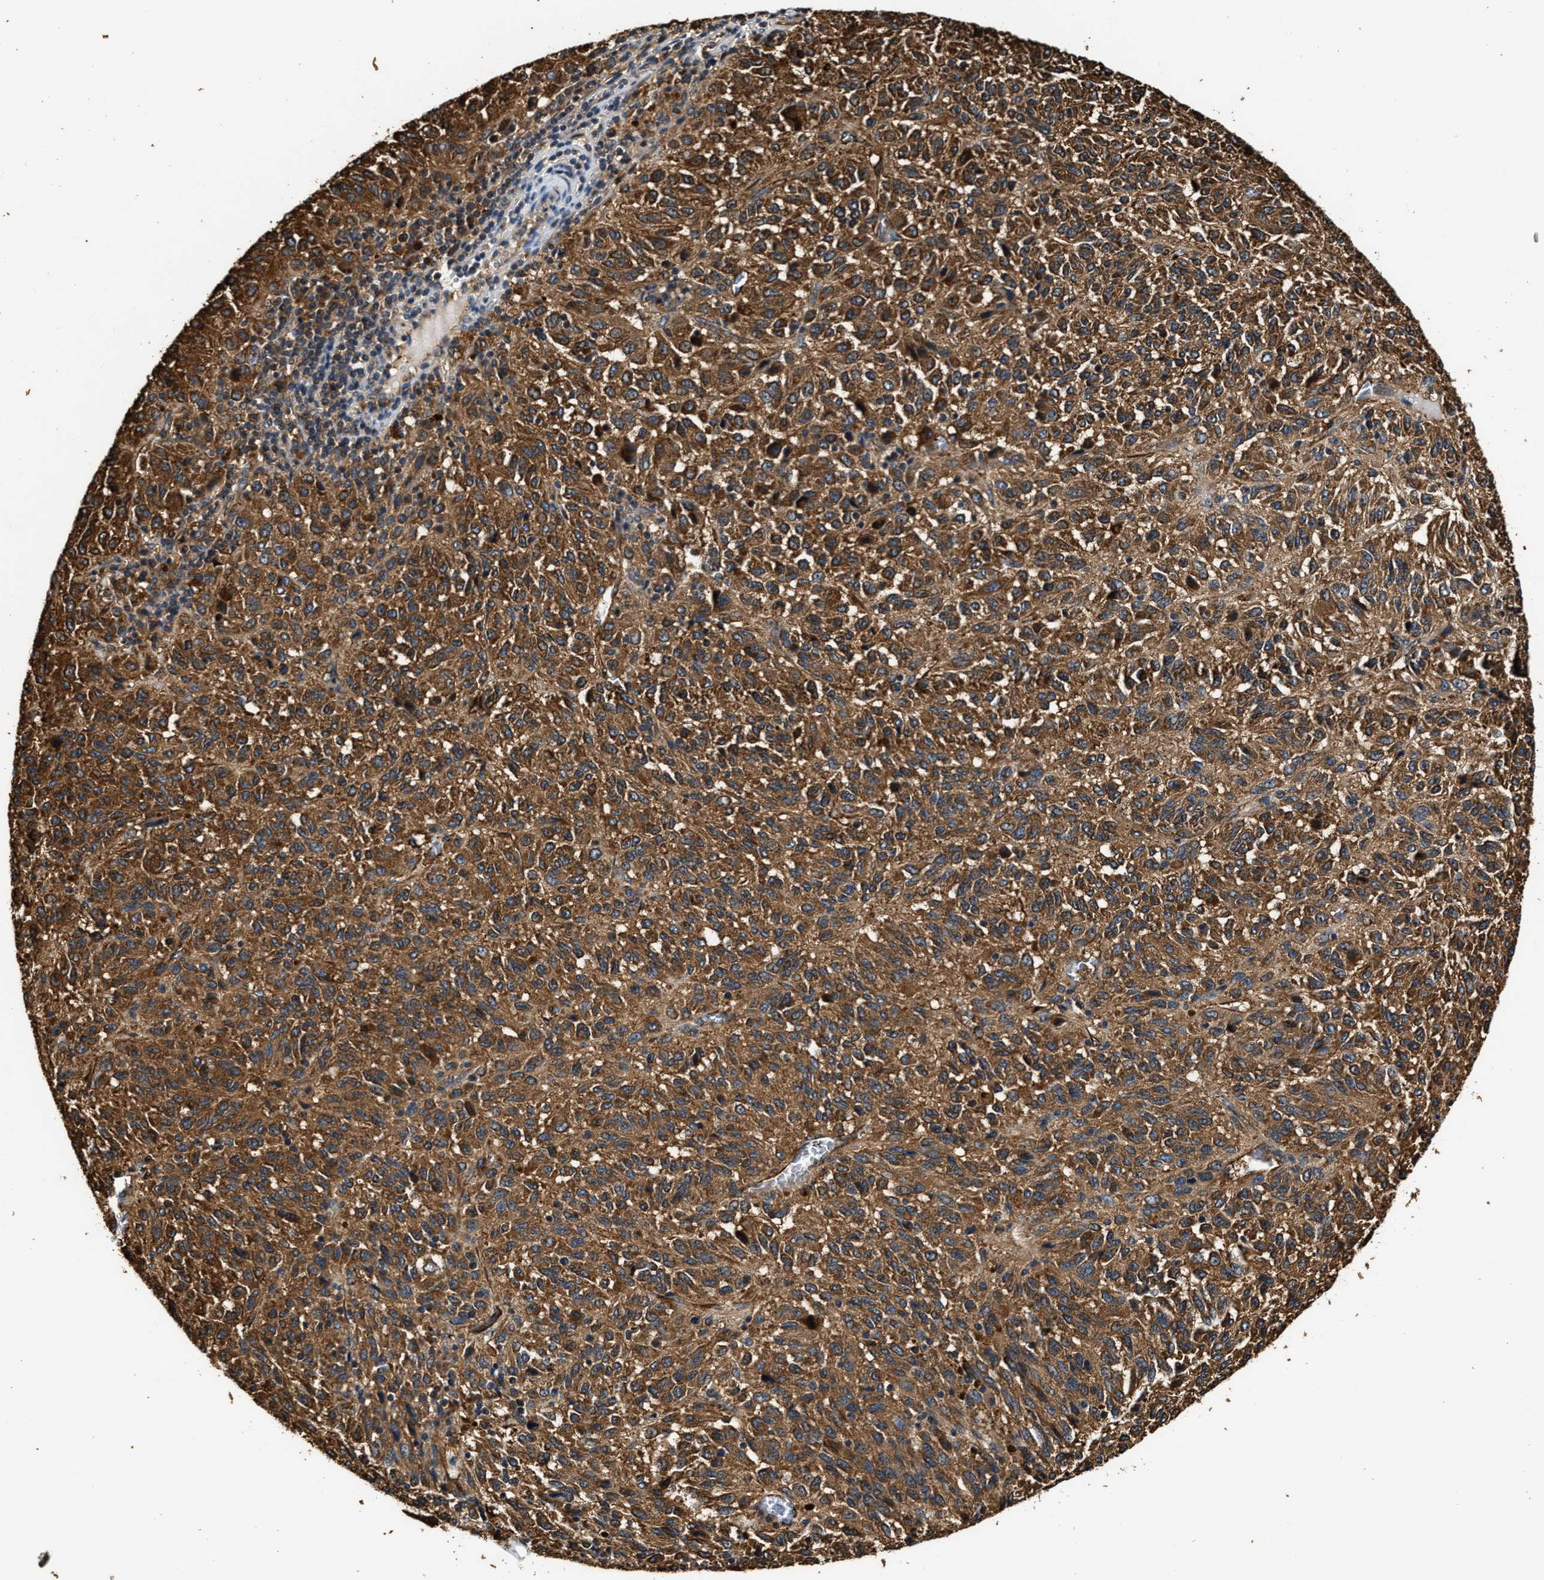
{"staining": {"intensity": "strong", "quantity": ">75%", "location": "cytoplasmic/membranous"}, "tissue": "melanoma", "cell_type": "Tumor cells", "image_type": "cancer", "snomed": [{"axis": "morphology", "description": "Malignant melanoma, Metastatic site"}, {"axis": "topography", "description": "Lung"}], "caption": "This image demonstrates IHC staining of human melanoma, with high strong cytoplasmic/membranous staining in about >75% of tumor cells.", "gene": "GFRA3", "patient": {"sex": "male", "age": 64}}